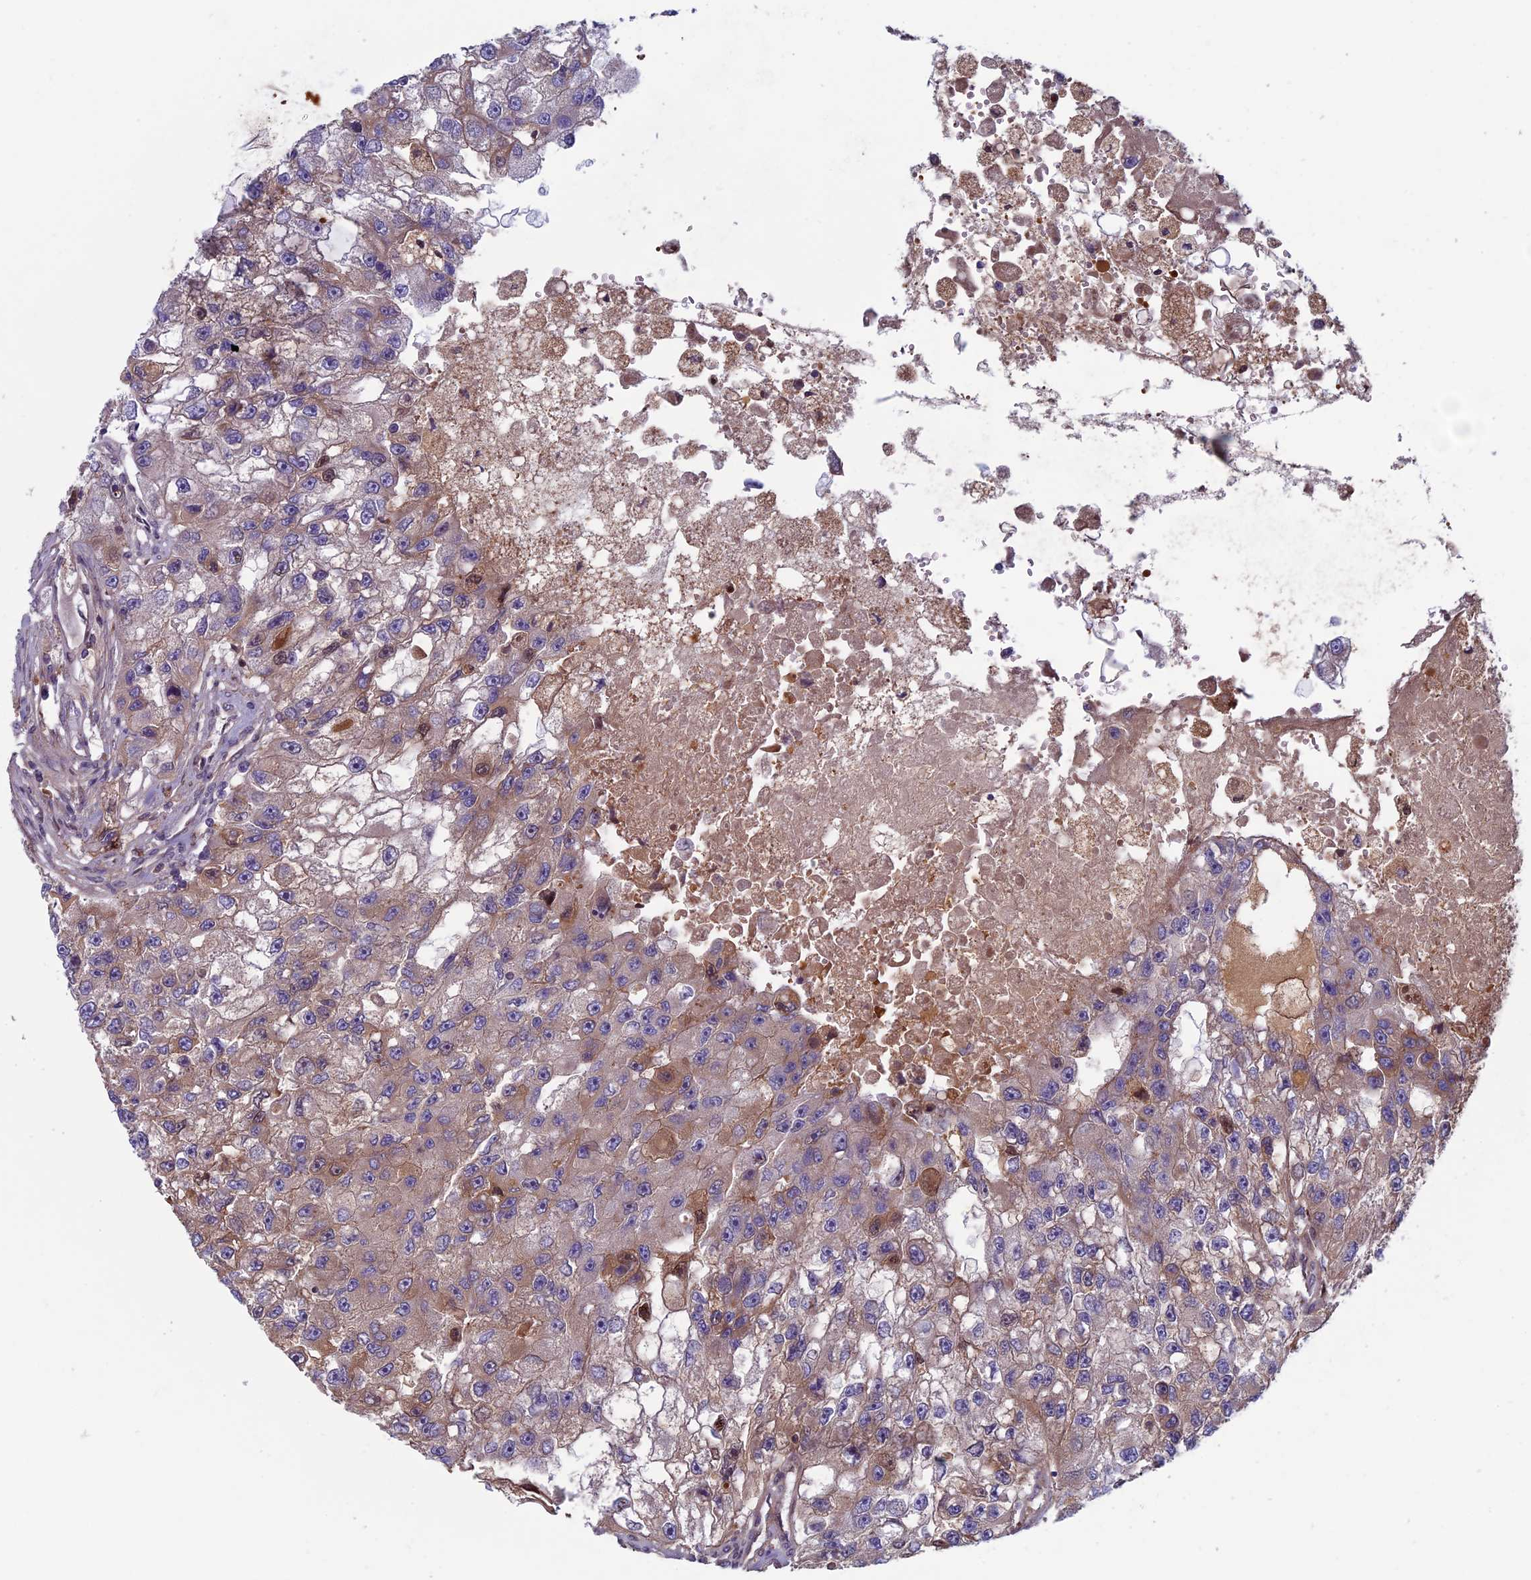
{"staining": {"intensity": "weak", "quantity": "25%-75%", "location": "cytoplasmic/membranous"}, "tissue": "renal cancer", "cell_type": "Tumor cells", "image_type": "cancer", "snomed": [{"axis": "morphology", "description": "Adenocarcinoma, NOS"}, {"axis": "topography", "description": "Kidney"}], "caption": "Immunohistochemical staining of human renal cancer (adenocarcinoma) exhibits weak cytoplasmic/membranous protein staining in approximately 25%-75% of tumor cells.", "gene": "FADS1", "patient": {"sex": "male", "age": 63}}